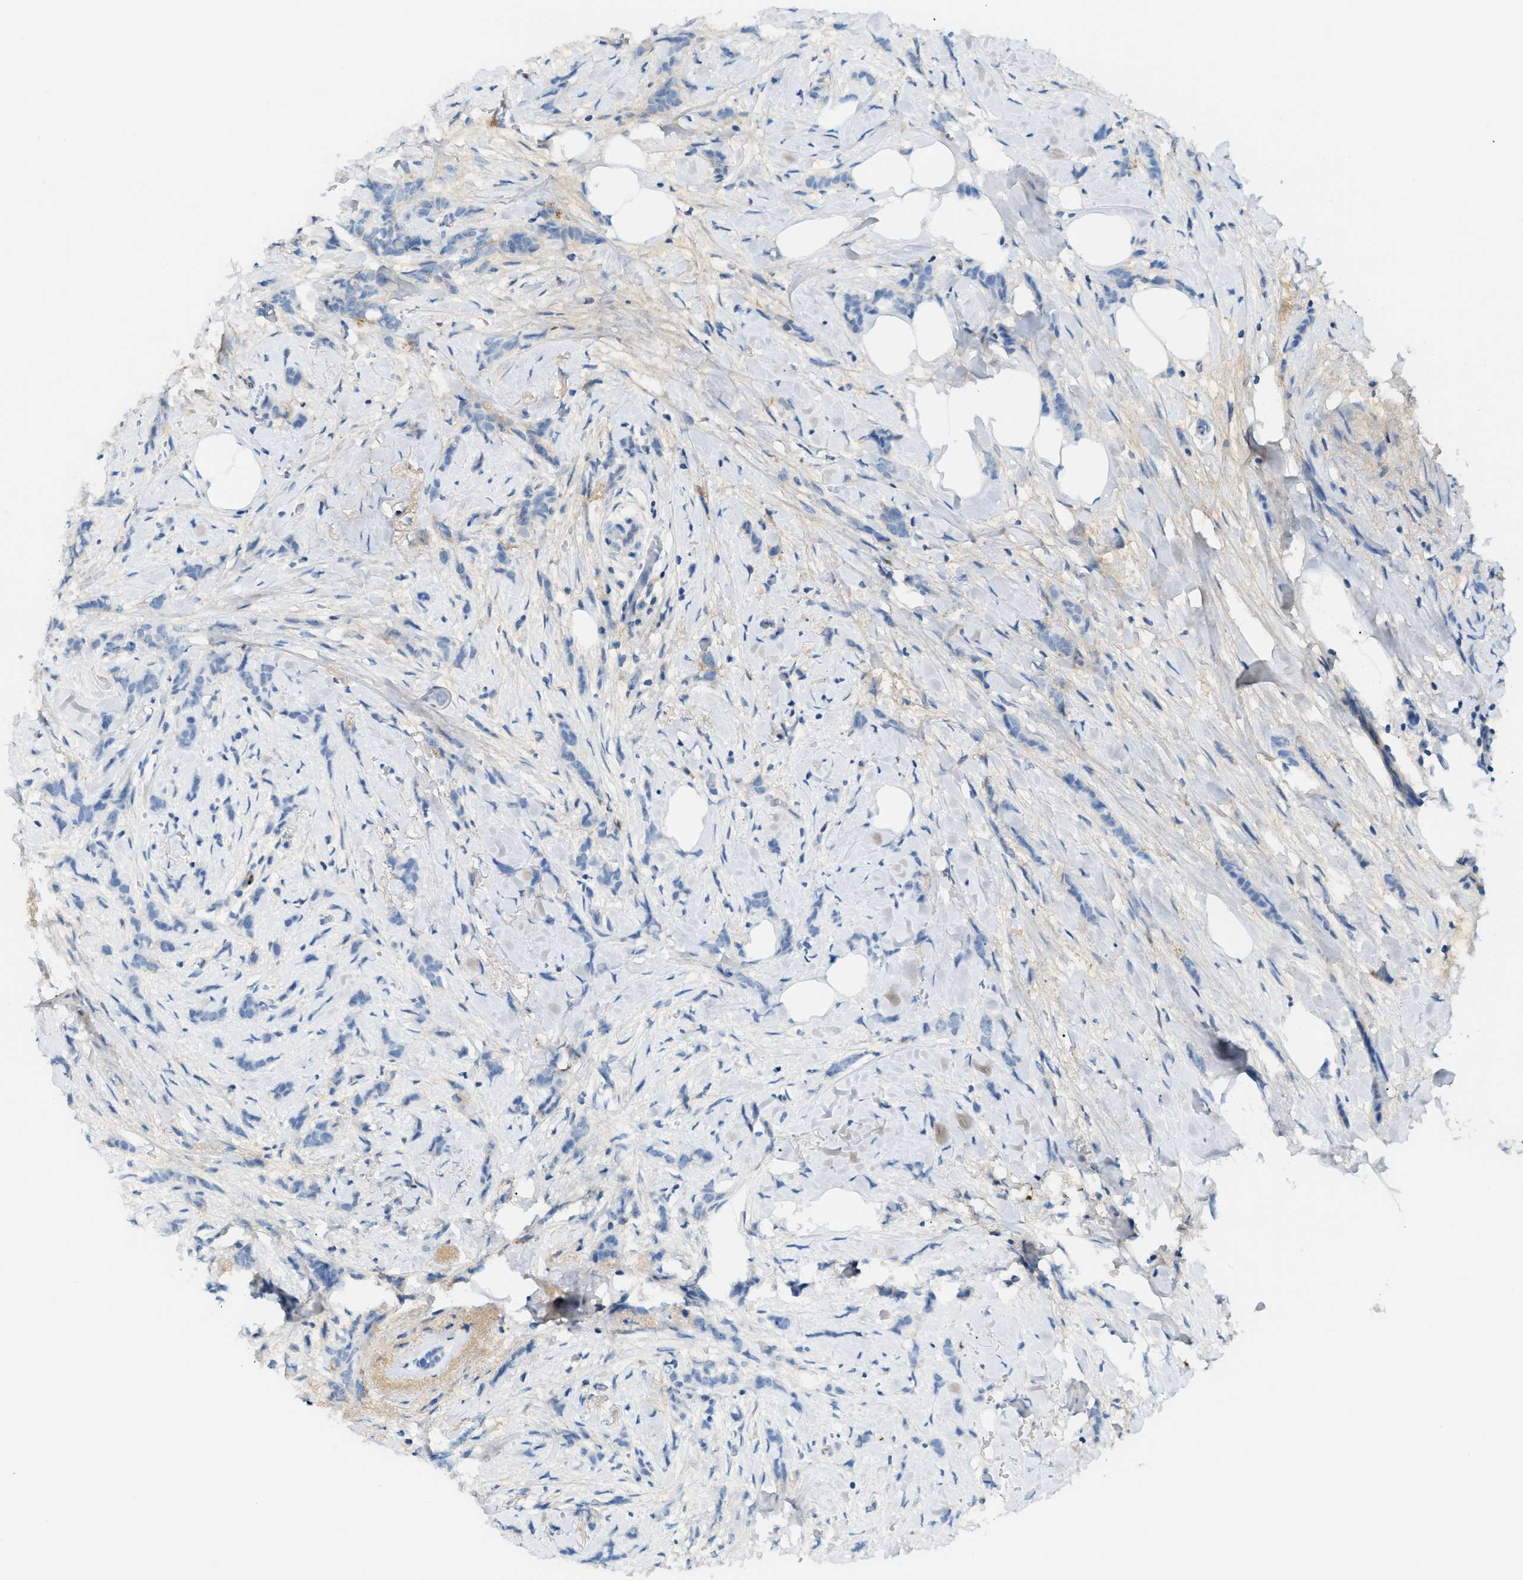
{"staining": {"intensity": "negative", "quantity": "none", "location": "none"}, "tissue": "breast cancer", "cell_type": "Tumor cells", "image_type": "cancer", "snomed": [{"axis": "morphology", "description": "Lobular carcinoma, in situ"}, {"axis": "morphology", "description": "Lobular carcinoma"}, {"axis": "topography", "description": "Breast"}], "caption": "Immunohistochemical staining of human breast cancer displays no significant expression in tumor cells.", "gene": "CFI", "patient": {"sex": "female", "age": 41}}